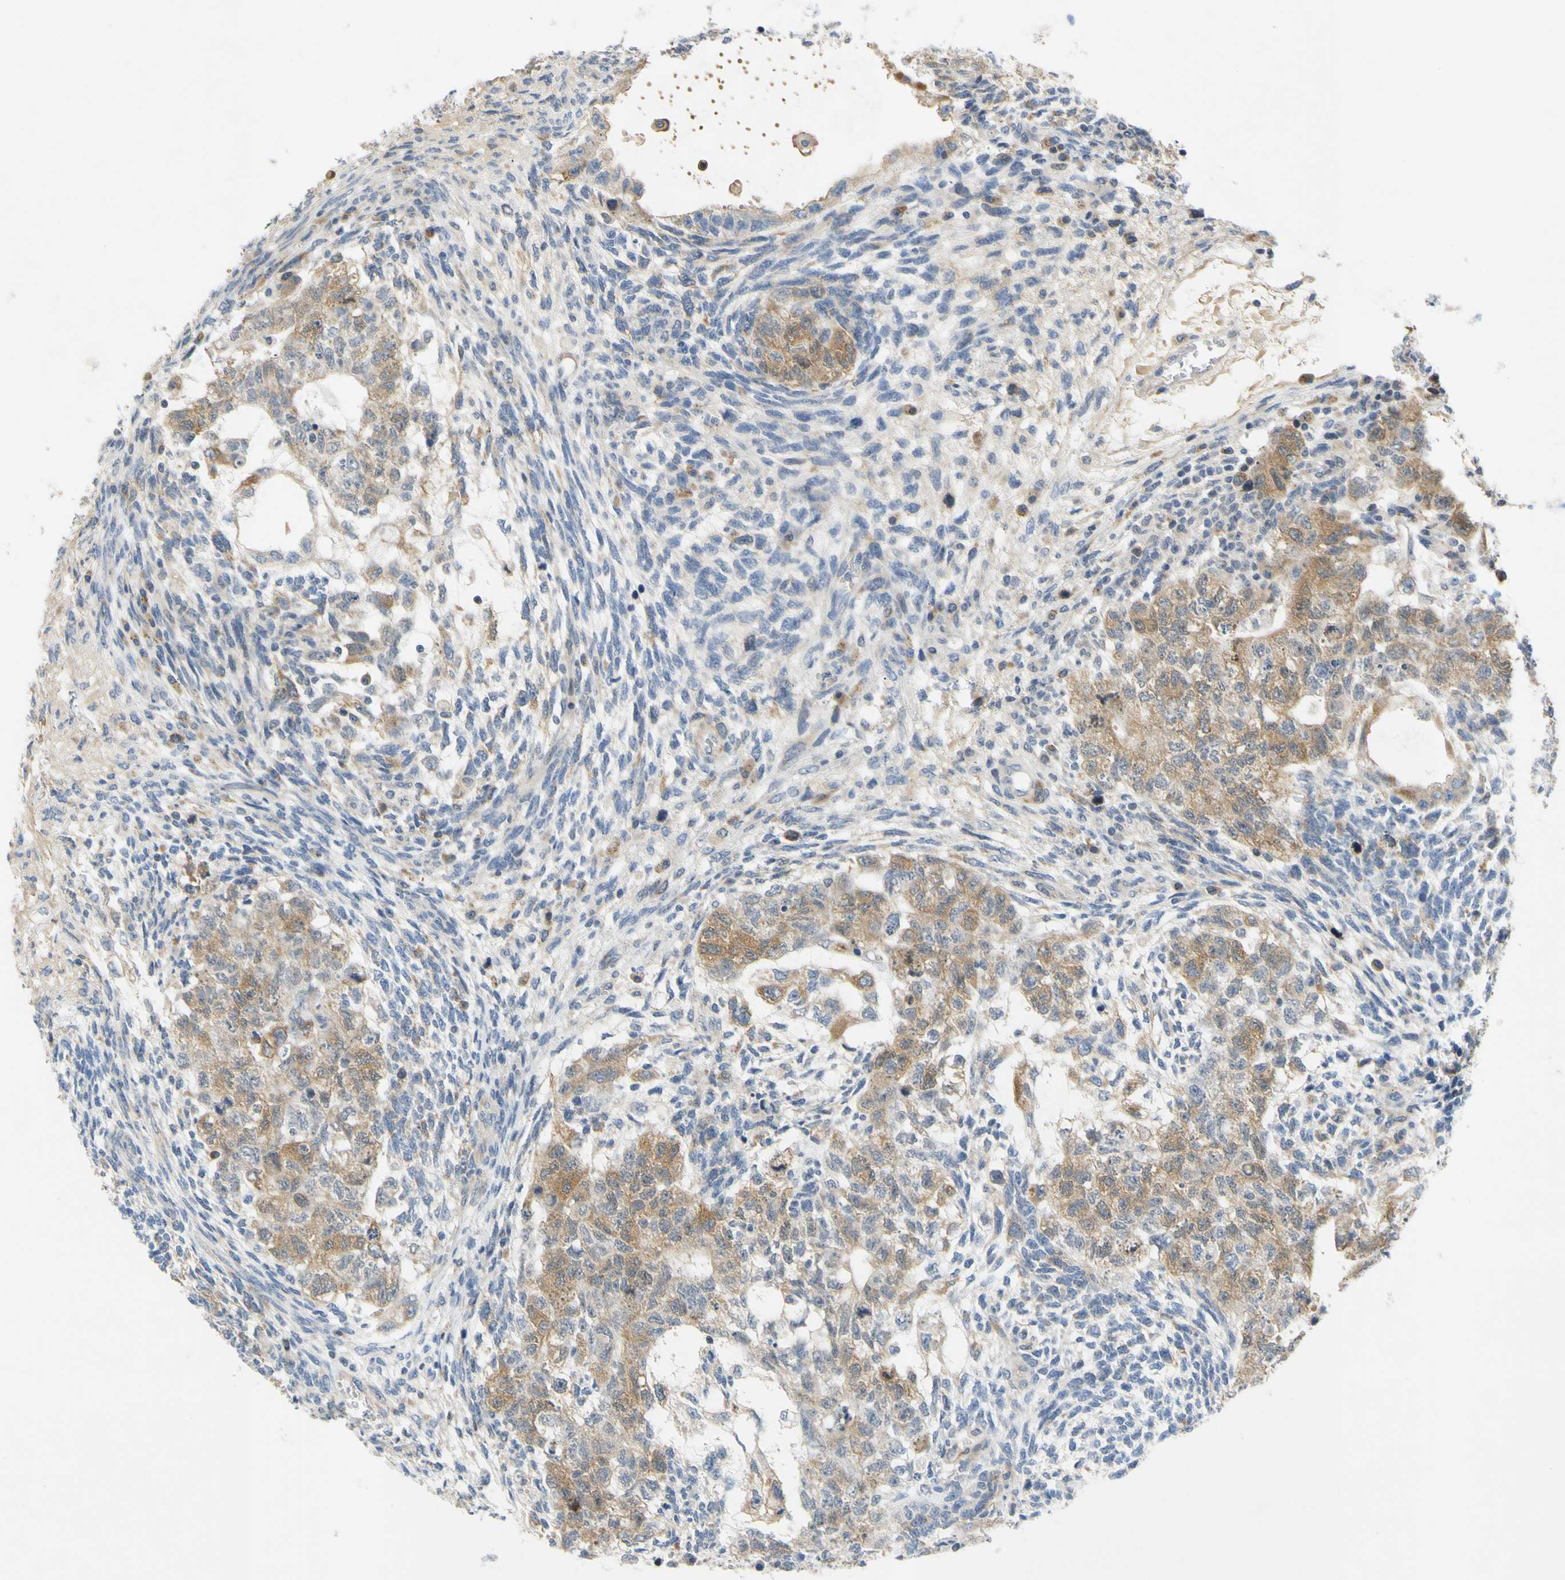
{"staining": {"intensity": "moderate", "quantity": ">75%", "location": "cytoplasmic/membranous"}, "tissue": "testis cancer", "cell_type": "Tumor cells", "image_type": "cancer", "snomed": [{"axis": "morphology", "description": "Normal tissue, NOS"}, {"axis": "morphology", "description": "Carcinoma, Embryonal, NOS"}, {"axis": "topography", "description": "Testis"}], "caption": "Tumor cells exhibit medium levels of moderate cytoplasmic/membranous positivity in approximately >75% of cells in embryonal carcinoma (testis).", "gene": "CCNB2", "patient": {"sex": "male", "age": 36}}